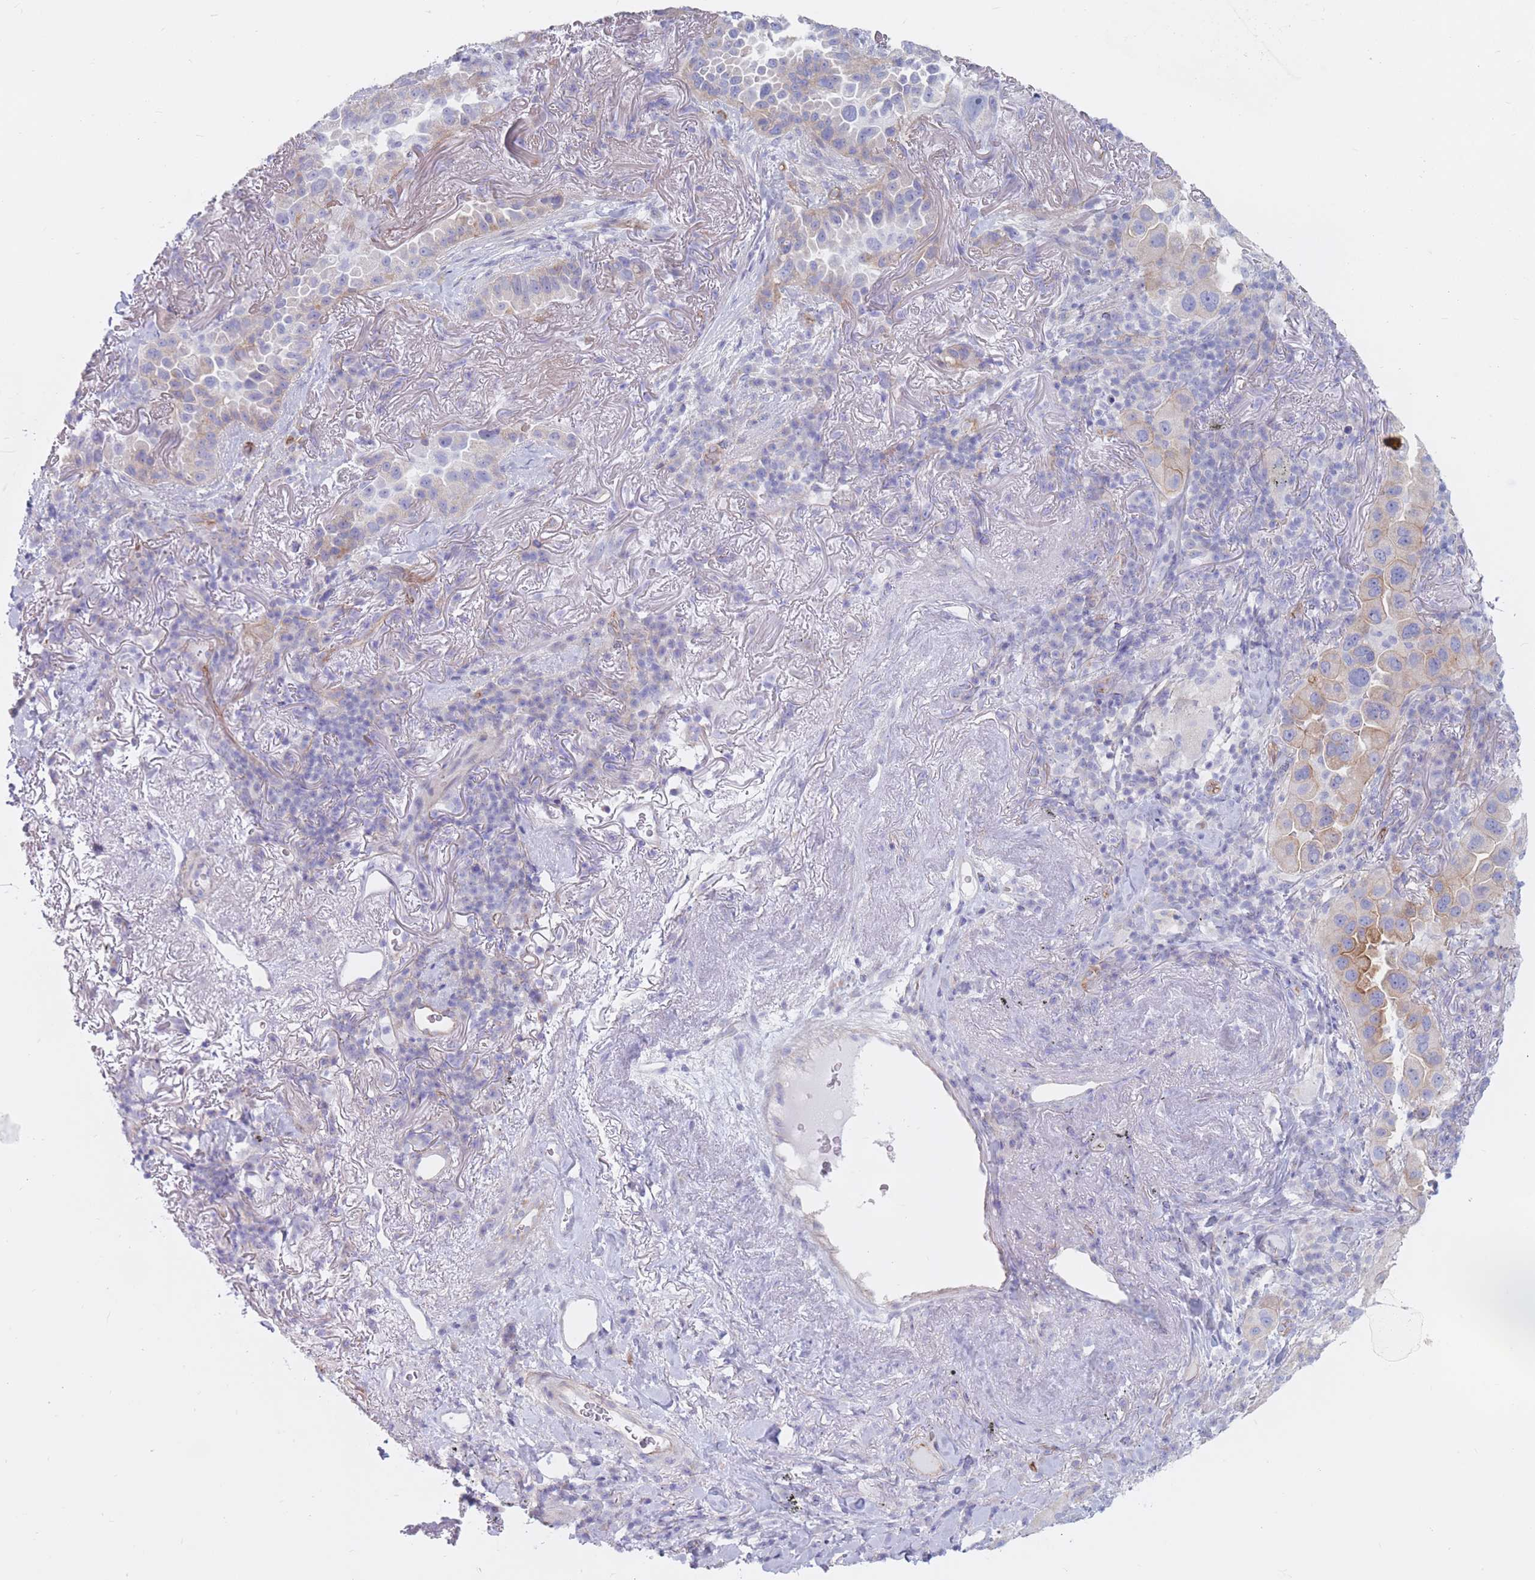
{"staining": {"intensity": "moderate", "quantity": "<25%", "location": "cytoplasmic/membranous"}, "tissue": "lung cancer", "cell_type": "Tumor cells", "image_type": "cancer", "snomed": [{"axis": "morphology", "description": "Adenocarcinoma, NOS"}, {"axis": "topography", "description": "Lung"}], "caption": "A low amount of moderate cytoplasmic/membranous positivity is seen in about <25% of tumor cells in lung cancer tissue.", "gene": "PLPP1", "patient": {"sex": "female", "age": 69}}